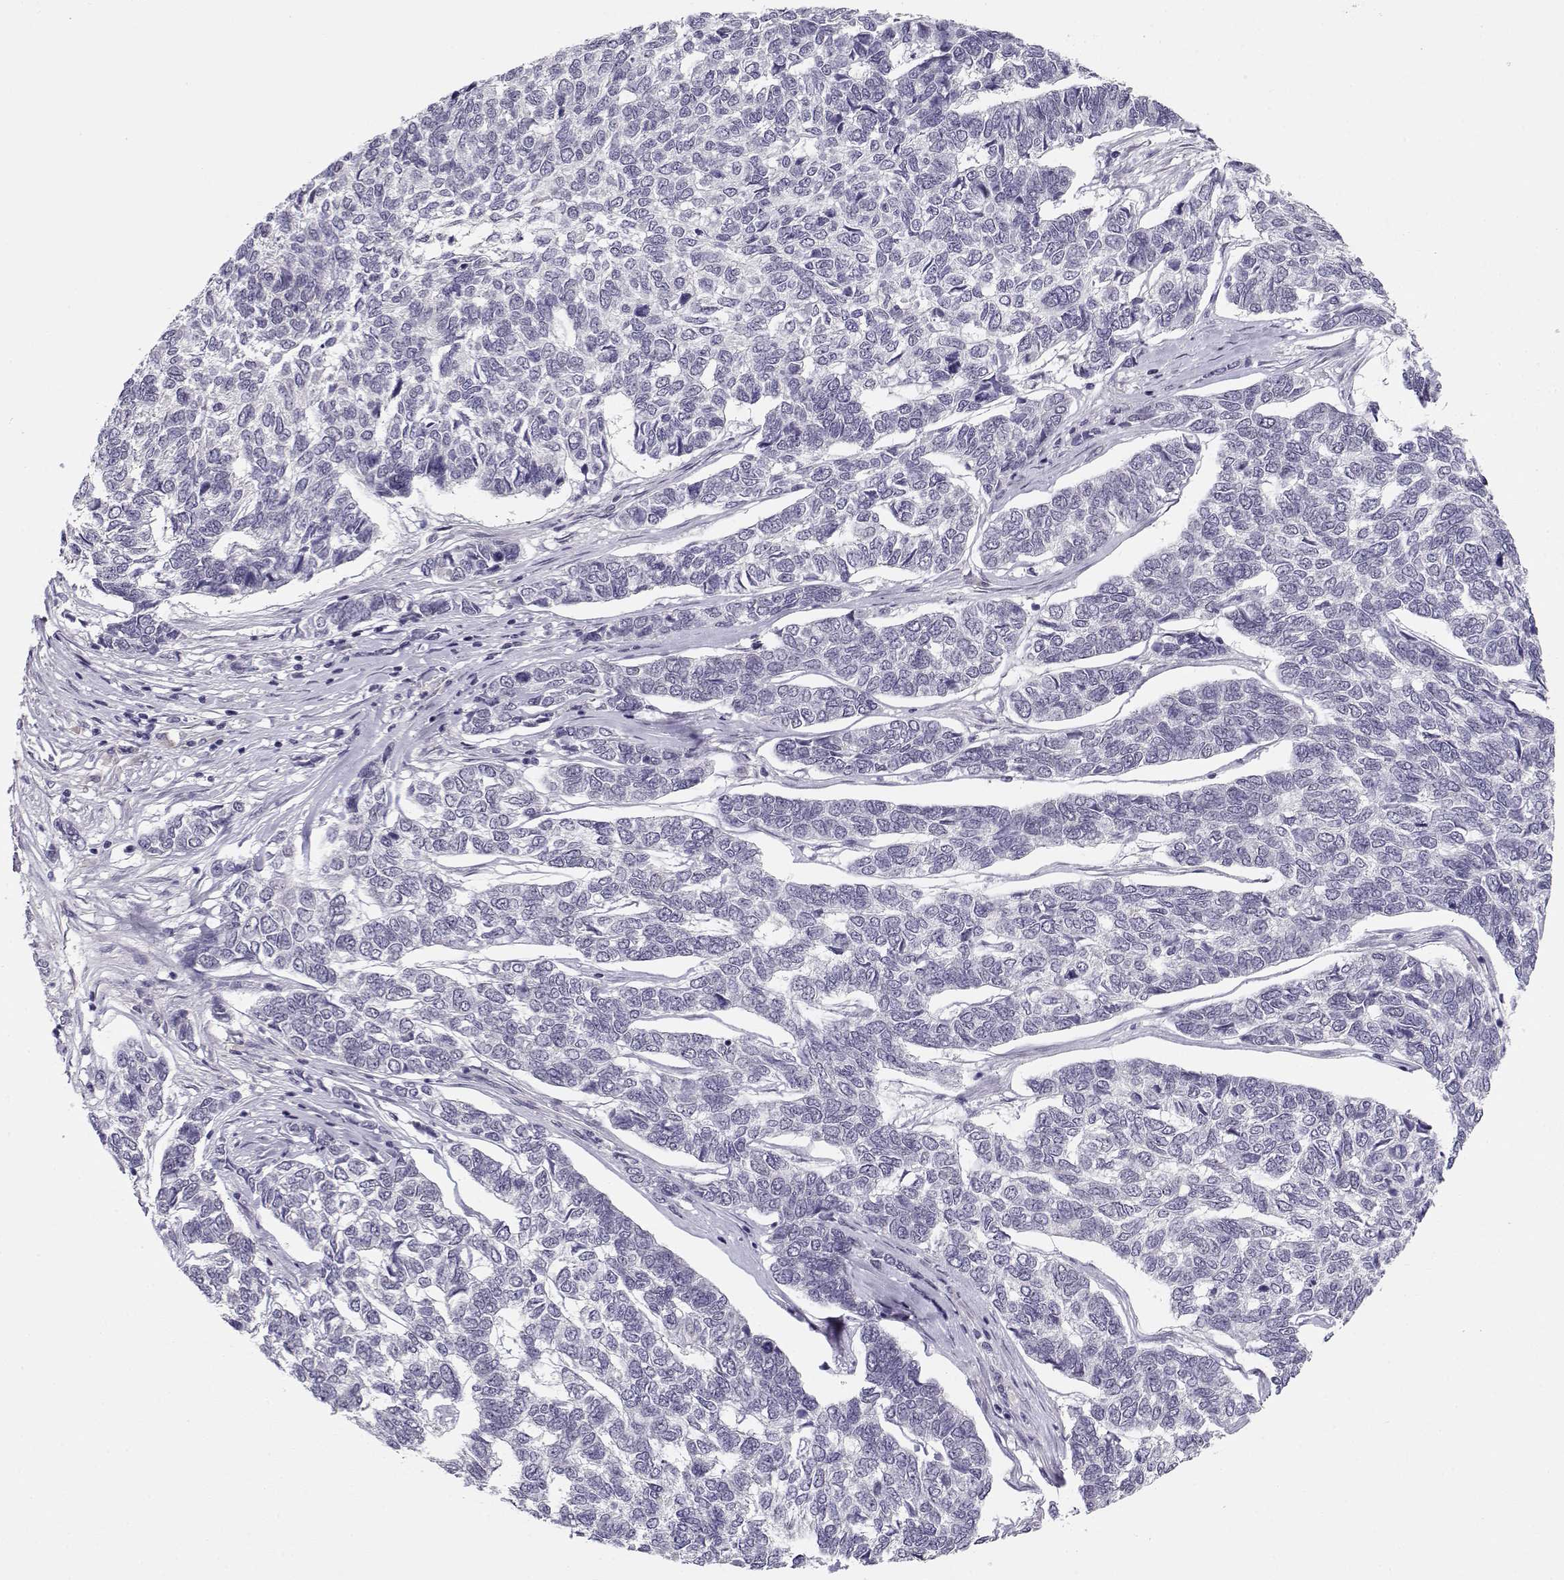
{"staining": {"intensity": "negative", "quantity": "none", "location": "none"}, "tissue": "skin cancer", "cell_type": "Tumor cells", "image_type": "cancer", "snomed": [{"axis": "morphology", "description": "Basal cell carcinoma"}, {"axis": "topography", "description": "Skin"}], "caption": "Immunohistochemical staining of basal cell carcinoma (skin) demonstrates no significant expression in tumor cells. (DAB immunohistochemistry with hematoxylin counter stain).", "gene": "C16orf86", "patient": {"sex": "female", "age": 65}}